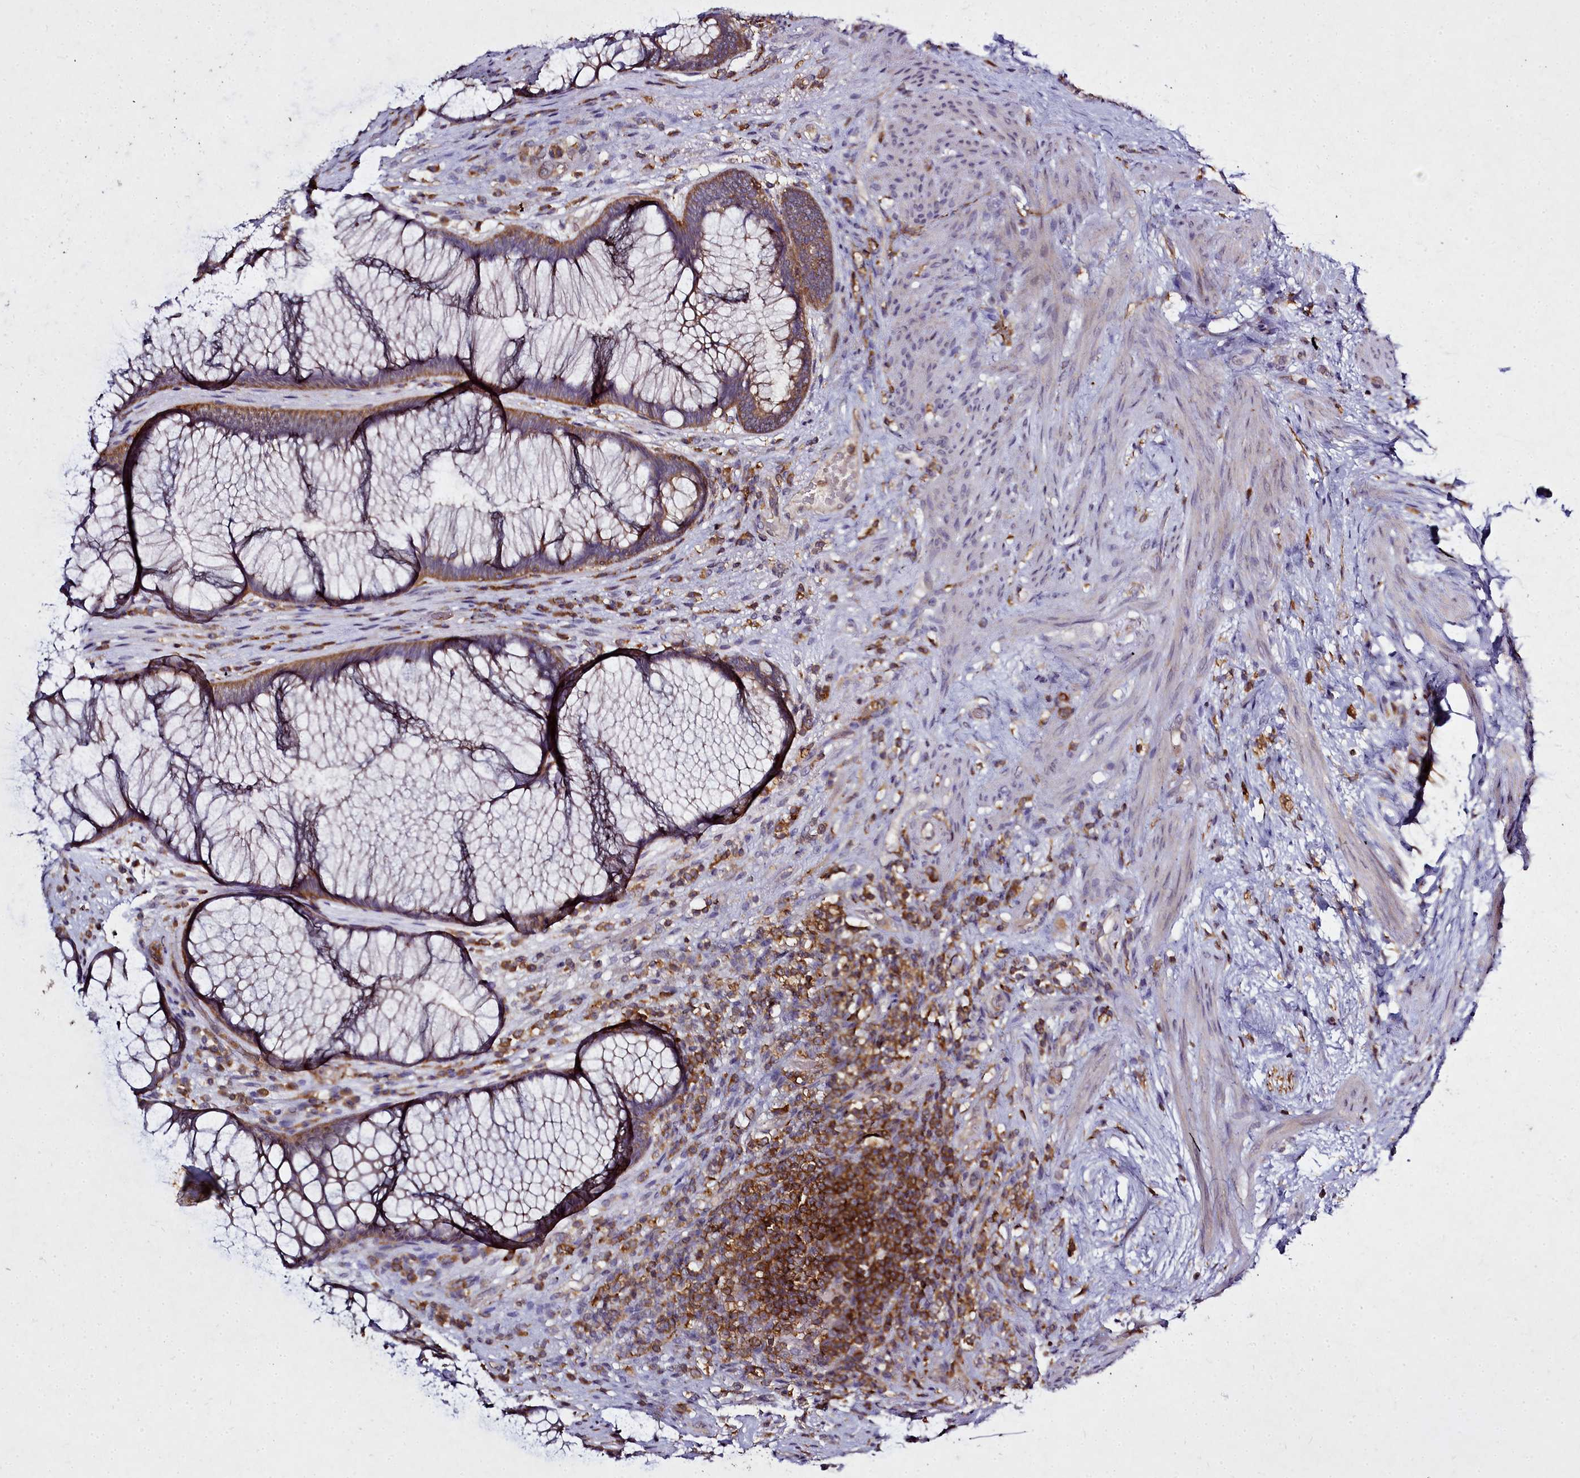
{"staining": {"intensity": "moderate", "quantity": ">75%", "location": "cytoplasmic/membranous"}, "tissue": "rectum", "cell_type": "Glandular cells", "image_type": "normal", "snomed": [{"axis": "morphology", "description": "Normal tissue, NOS"}, {"axis": "topography", "description": "Rectum"}], "caption": "Immunohistochemical staining of normal human rectum displays medium levels of moderate cytoplasmic/membranous positivity in about >75% of glandular cells.", "gene": "NCKAP1L", "patient": {"sex": "male", "age": 51}}